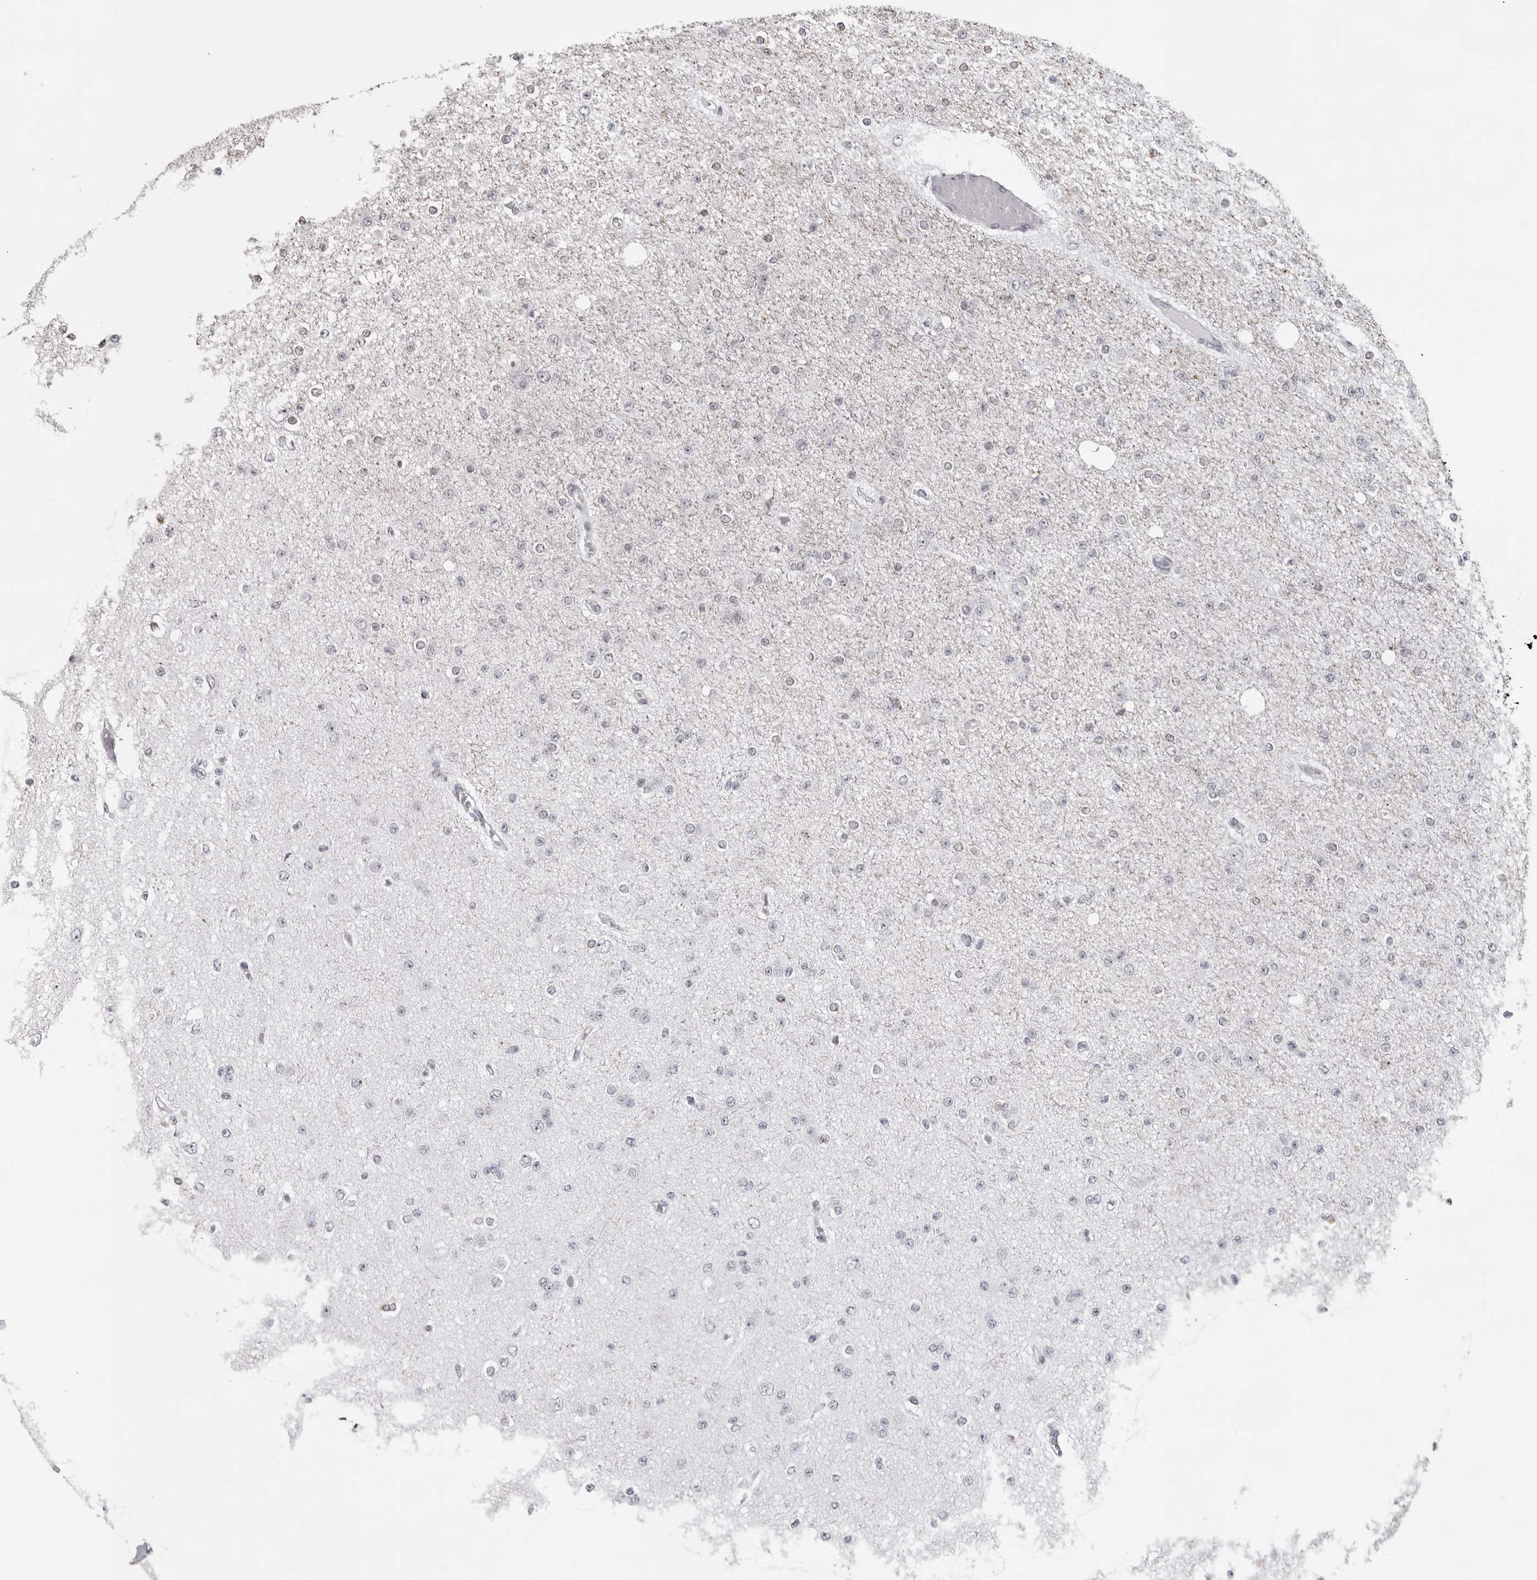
{"staining": {"intensity": "negative", "quantity": "none", "location": "none"}, "tissue": "glioma", "cell_type": "Tumor cells", "image_type": "cancer", "snomed": [{"axis": "morphology", "description": "Glioma, malignant, Low grade"}, {"axis": "topography", "description": "Brain"}], "caption": "Protein analysis of glioma displays no significant positivity in tumor cells.", "gene": "NUDT18", "patient": {"sex": "female", "age": 22}}